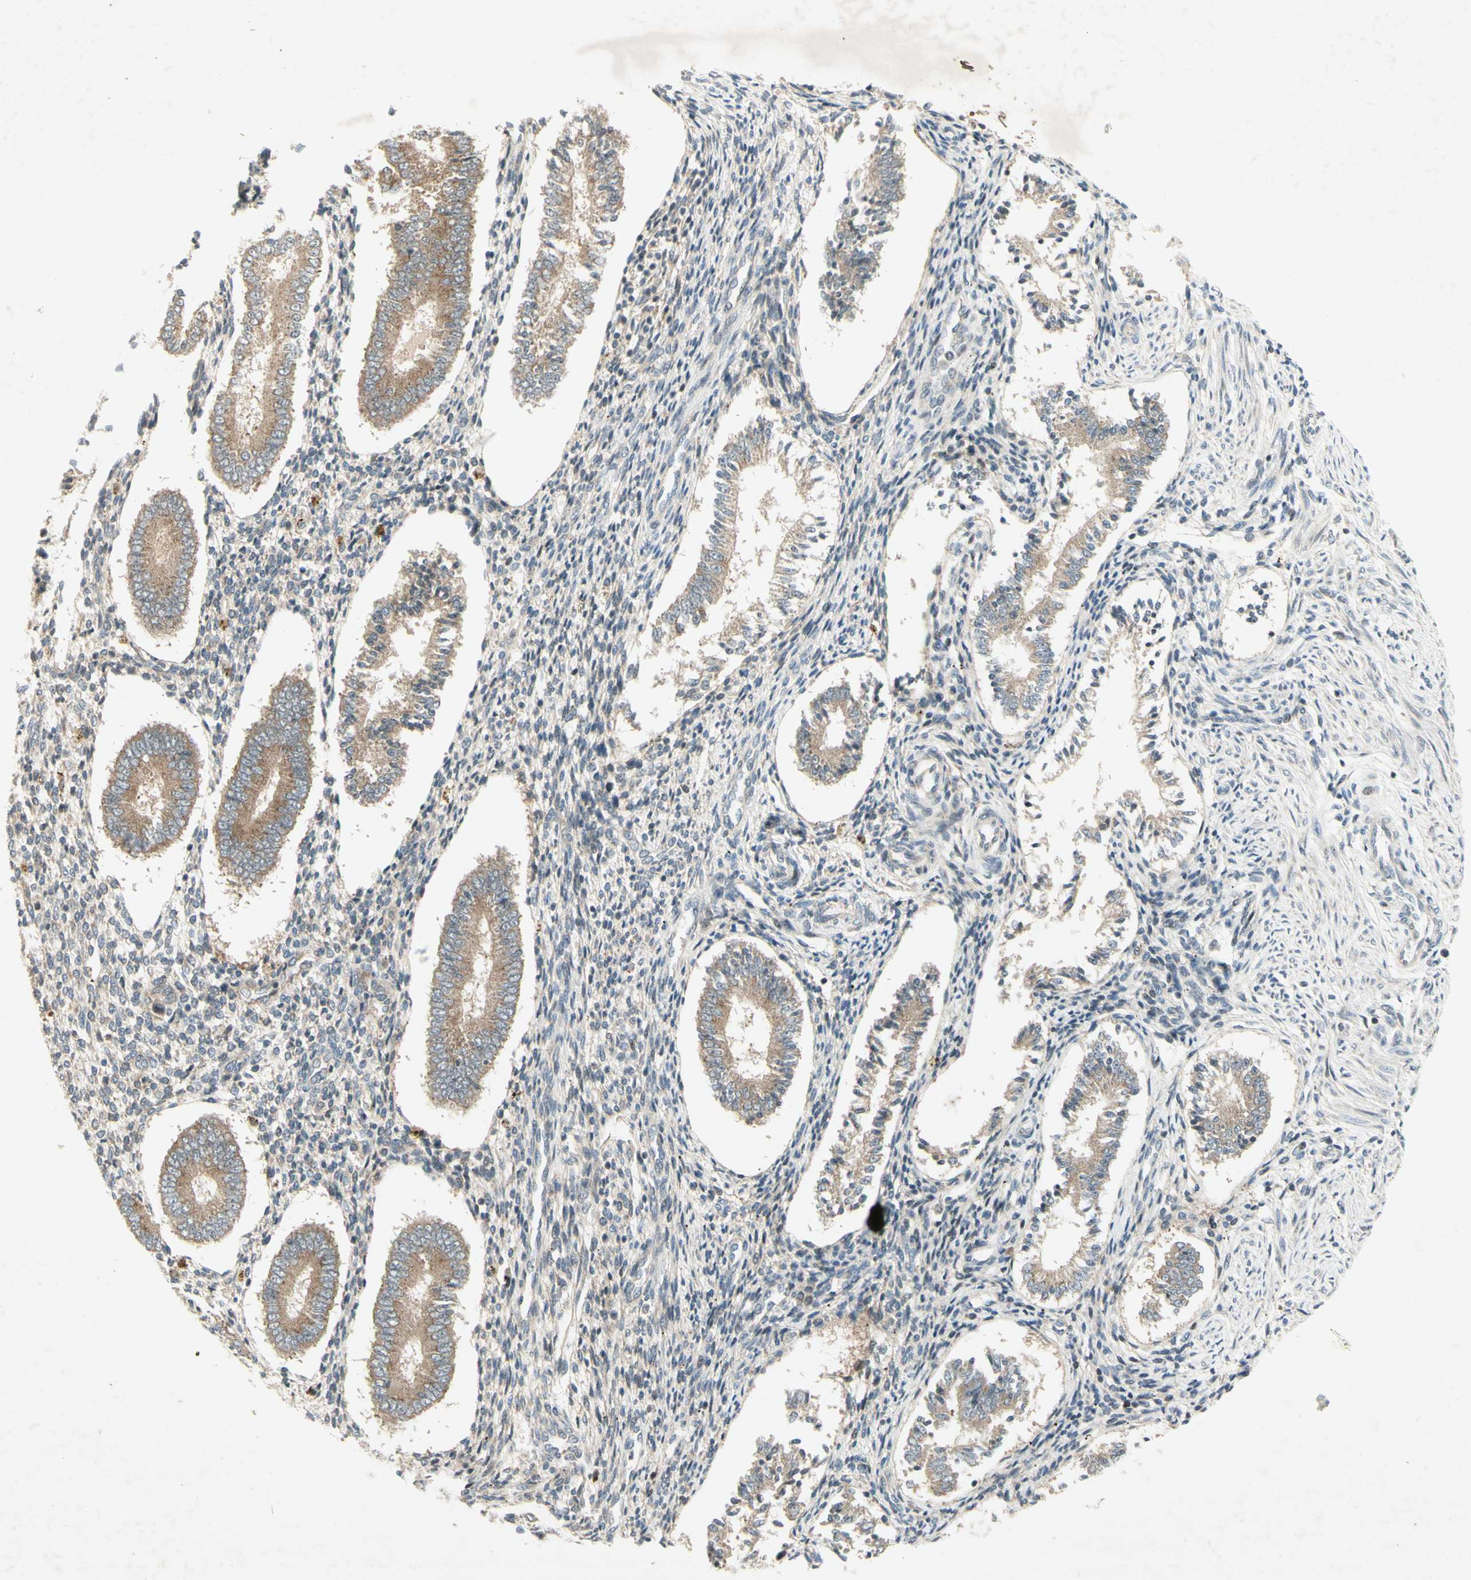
{"staining": {"intensity": "moderate", "quantity": "<25%", "location": "cytoplasmic/membranous"}, "tissue": "endometrium", "cell_type": "Cells in endometrial stroma", "image_type": "normal", "snomed": [{"axis": "morphology", "description": "Normal tissue, NOS"}, {"axis": "topography", "description": "Endometrium"}], "caption": "DAB immunohistochemical staining of normal endometrium reveals moderate cytoplasmic/membranous protein positivity in about <25% of cells in endometrial stroma.", "gene": "ETF1", "patient": {"sex": "female", "age": 42}}